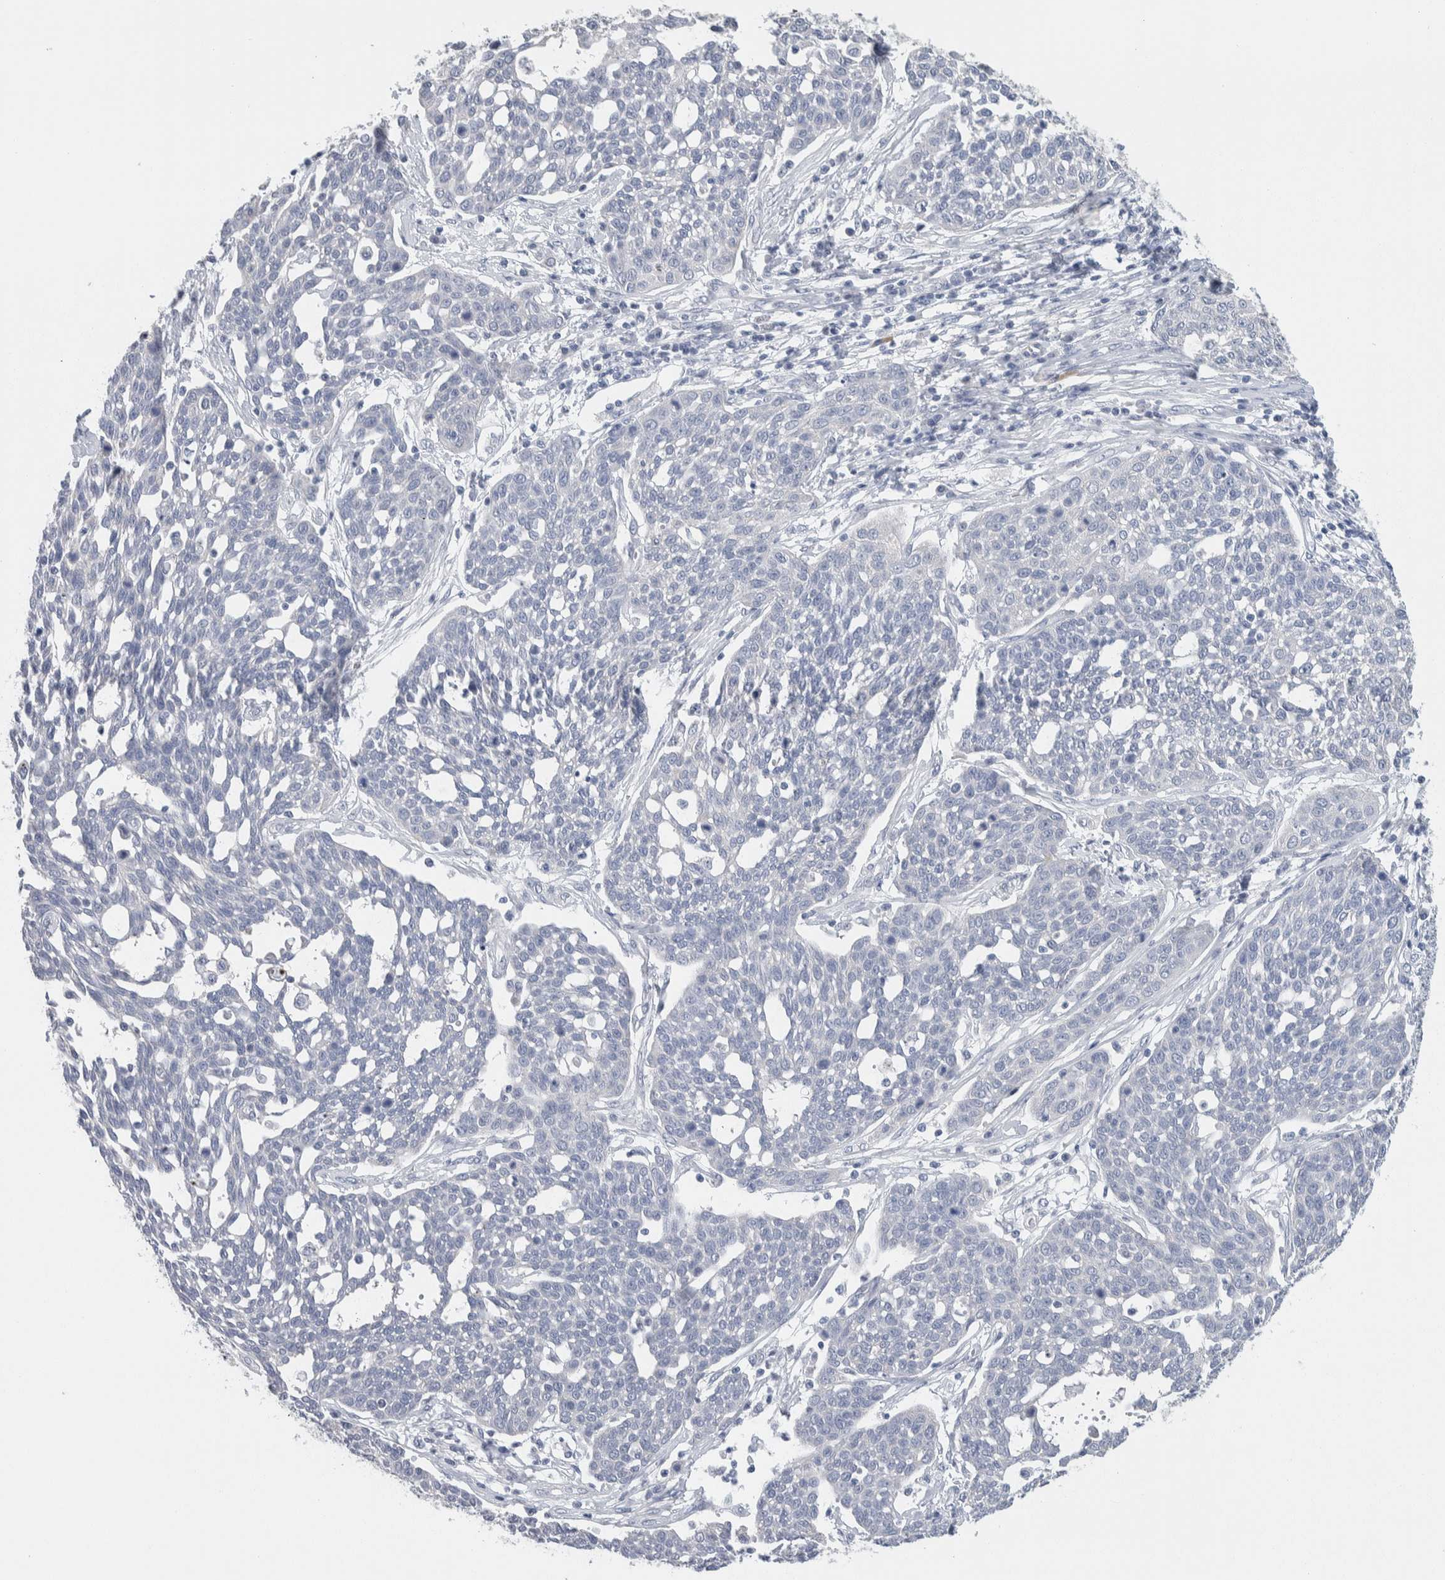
{"staining": {"intensity": "negative", "quantity": "none", "location": "none"}, "tissue": "cervical cancer", "cell_type": "Tumor cells", "image_type": "cancer", "snomed": [{"axis": "morphology", "description": "Squamous cell carcinoma, NOS"}, {"axis": "topography", "description": "Cervix"}], "caption": "This is an immunohistochemistry (IHC) image of squamous cell carcinoma (cervical). There is no staining in tumor cells.", "gene": "SCN2A", "patient": {"sex": "female", "age": 34}}